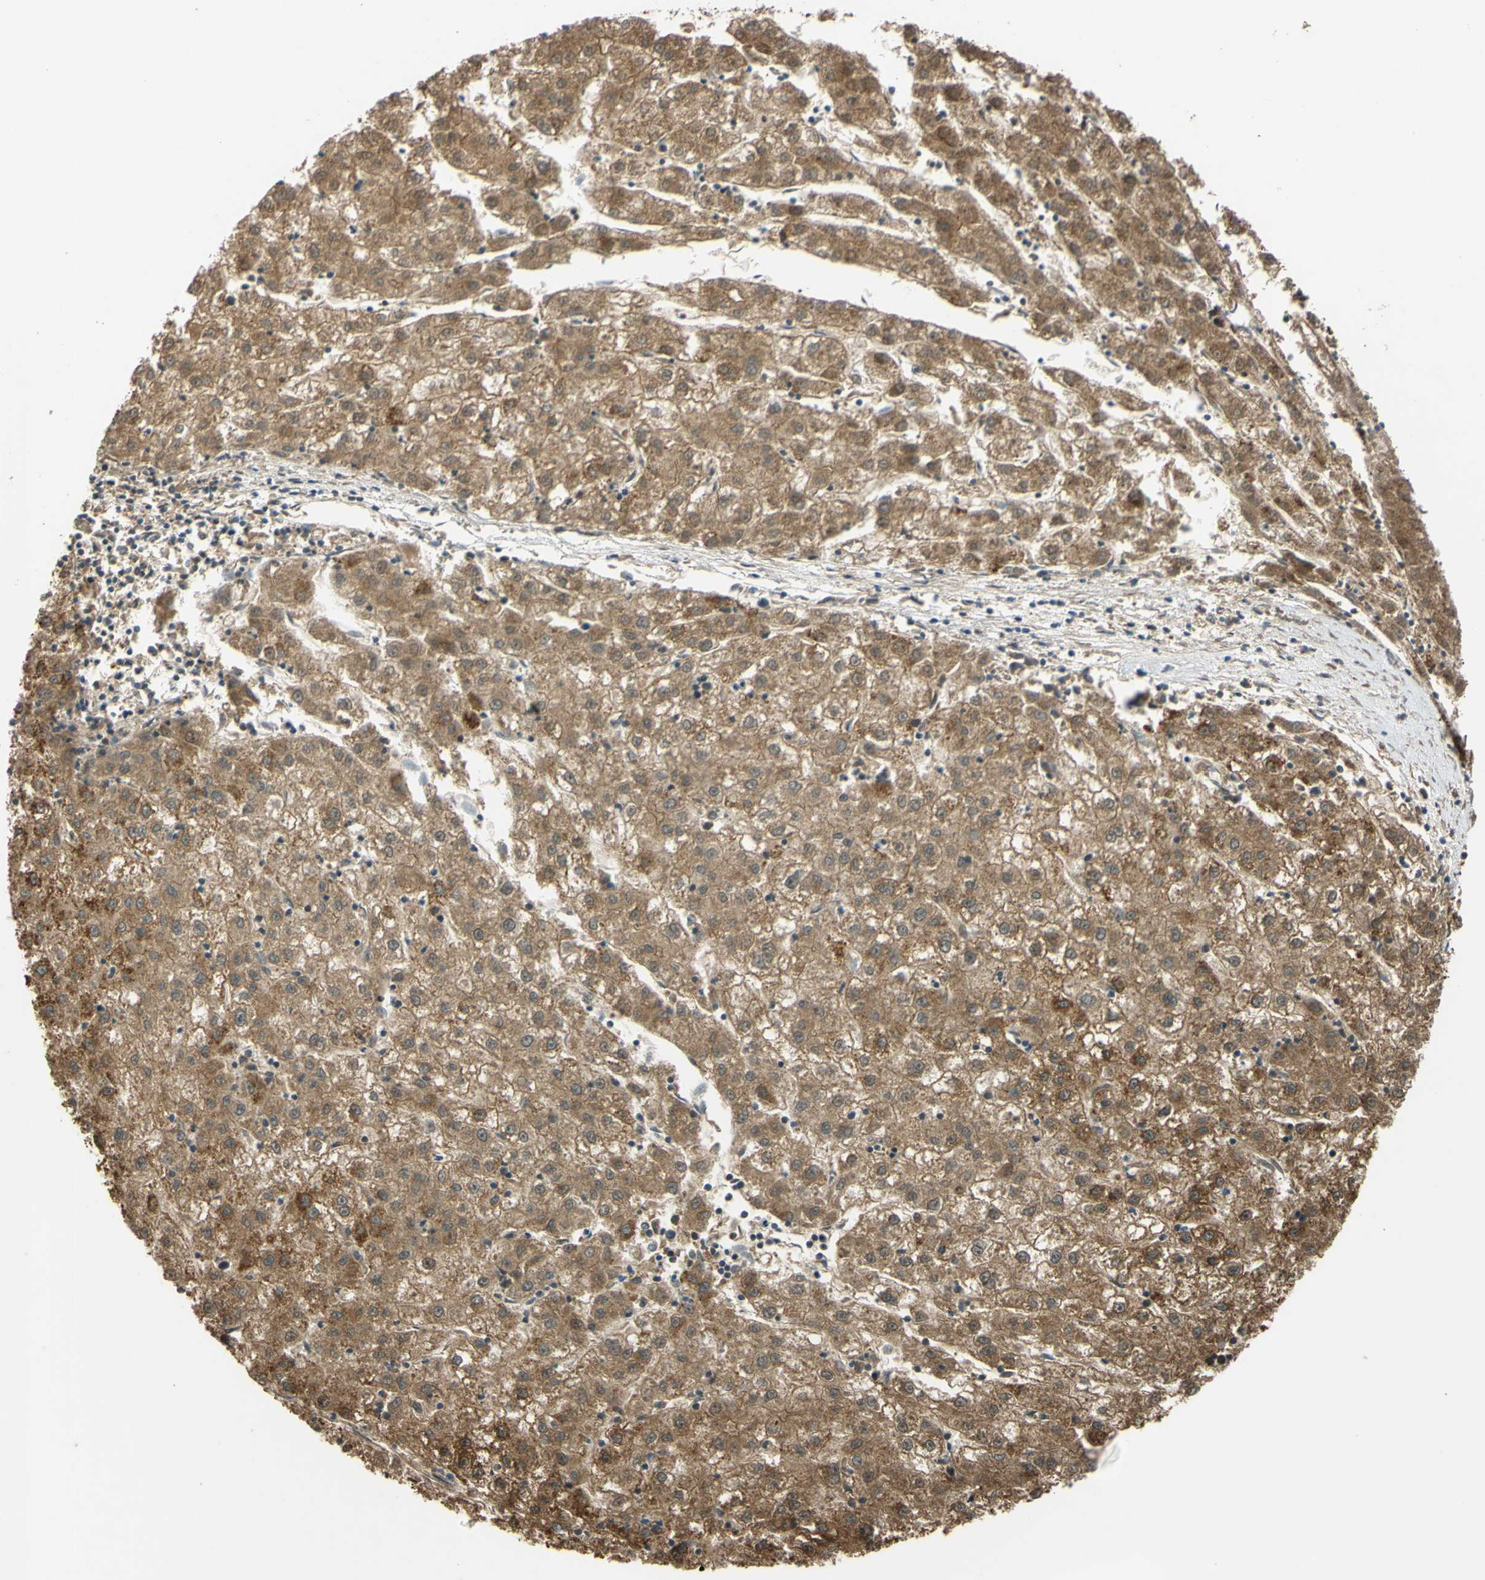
{"staining": {"intensity": "moderate", "quantity": ">75%", "location": "cytoplasmic/membranous"}, "tissue": "liver cancer", "cell_type": "Tumor cells", "image_type": "cancer", "snomed": [{"axis": "morphology", "description": "Carcinoma, Hepatocellular, NOS"}, {"axis": "topography", "description": "Liver"}], "caption": "Protein staining by immunohistochemistry shows moderate cytoplasmic/membranous expression in approximately >75% of tumor cells in liver hepatocellular carcinoma.", "gene": "FLII", "patient": {"sex": "male", "age": 72}}